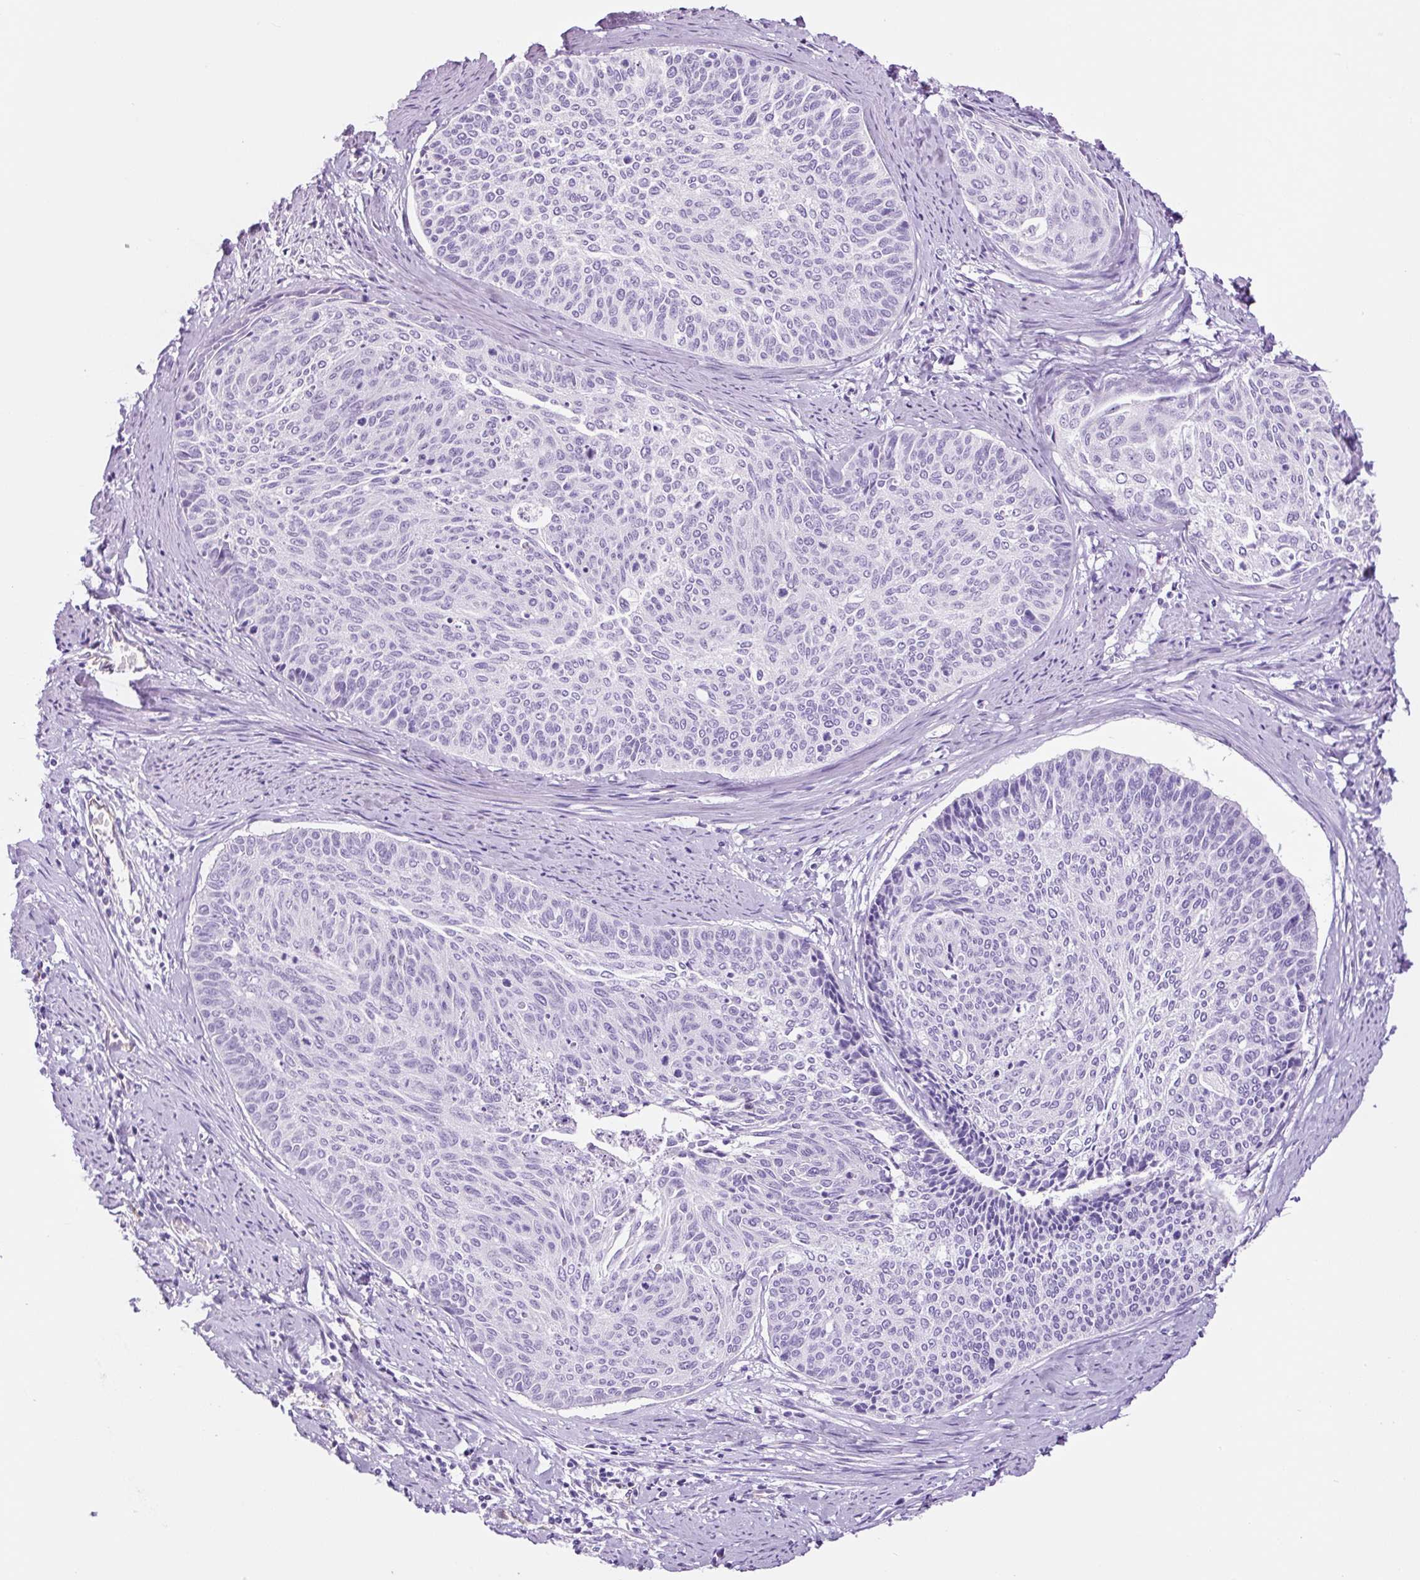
{"staining": {"intensity": "negative", "quantity": "none", "location": "none"}, "tissue": "cervical cancer", "cell_type": "Tumor cells", "image_type": "cancer", "snomed": [{"axis": "morphology", "description": "Squamous cell carcinoma, NOS"}, {"axis": "topography", "description": "Cervix"}], "caption": "DAB (3,3'-diaminobenzidine) immunohistochemical staining of human cervical cancer (squamous cell carcinoma) exhibits no significant positivity in tumor cells.", "gene": "ADSS1", "patient": {"sex": "female", "age": 55}}